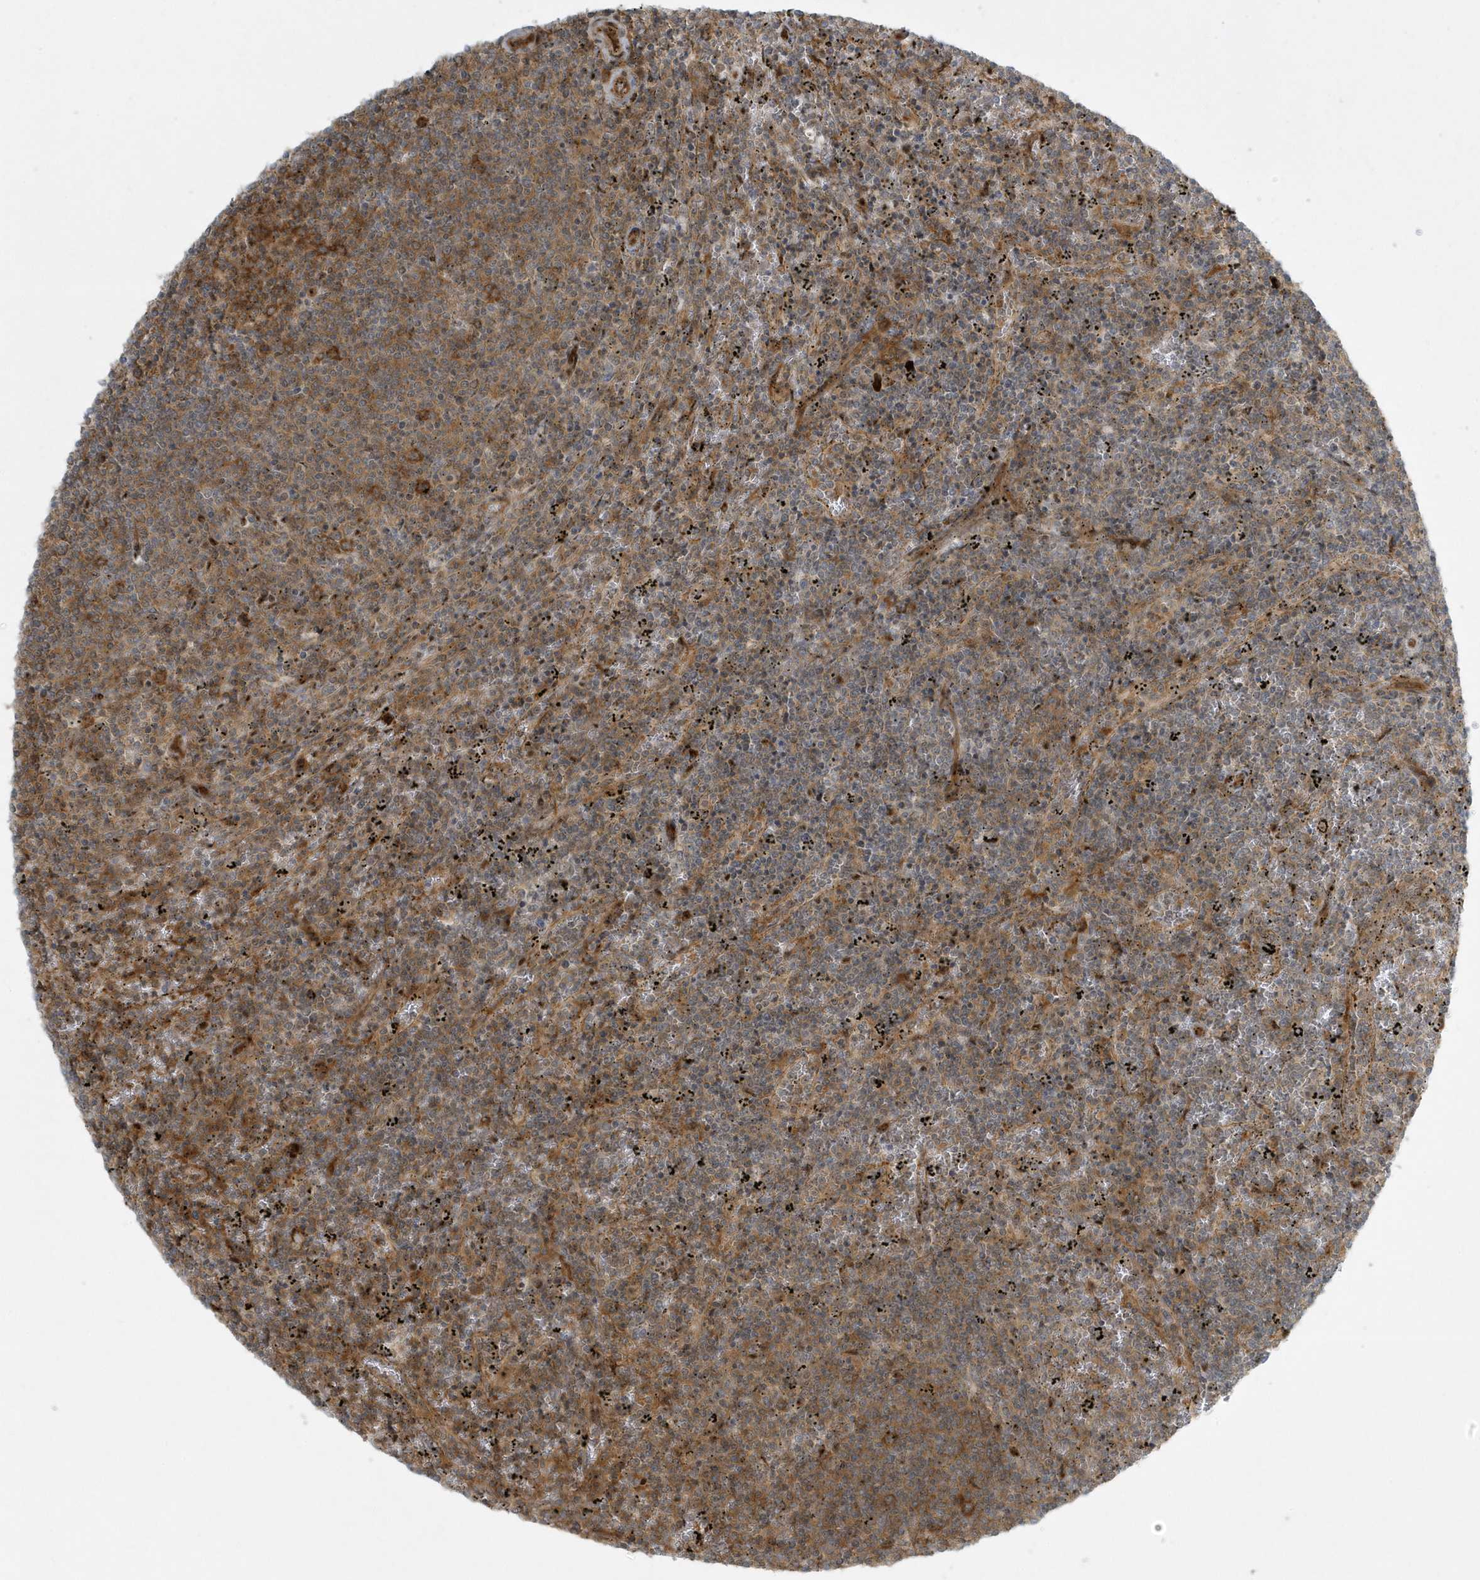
{"staining": {"intensity": "moderate", "quantity": ">75%", "location": "cytoplasmic/membranous"}, "tissue": "lymphoma", "cell_type": "Tumor cells", "image_type": "cancer", "snomed": [{"axis": "morphology", "description": "Malignant lymphoma, non-Hodgkin's type, Low grade"}, {"axis": "topography", "description": "Spleen"}], "caption": "The image exhibits a brown stain indicating the presence of a protein in the cytoplasmic/membranous of tumor cells in malignant lymphoma, non-Hodgkin's type (low-grade).", "gene": "MASP2", "patient": {"sex": "female", "age": 50}}